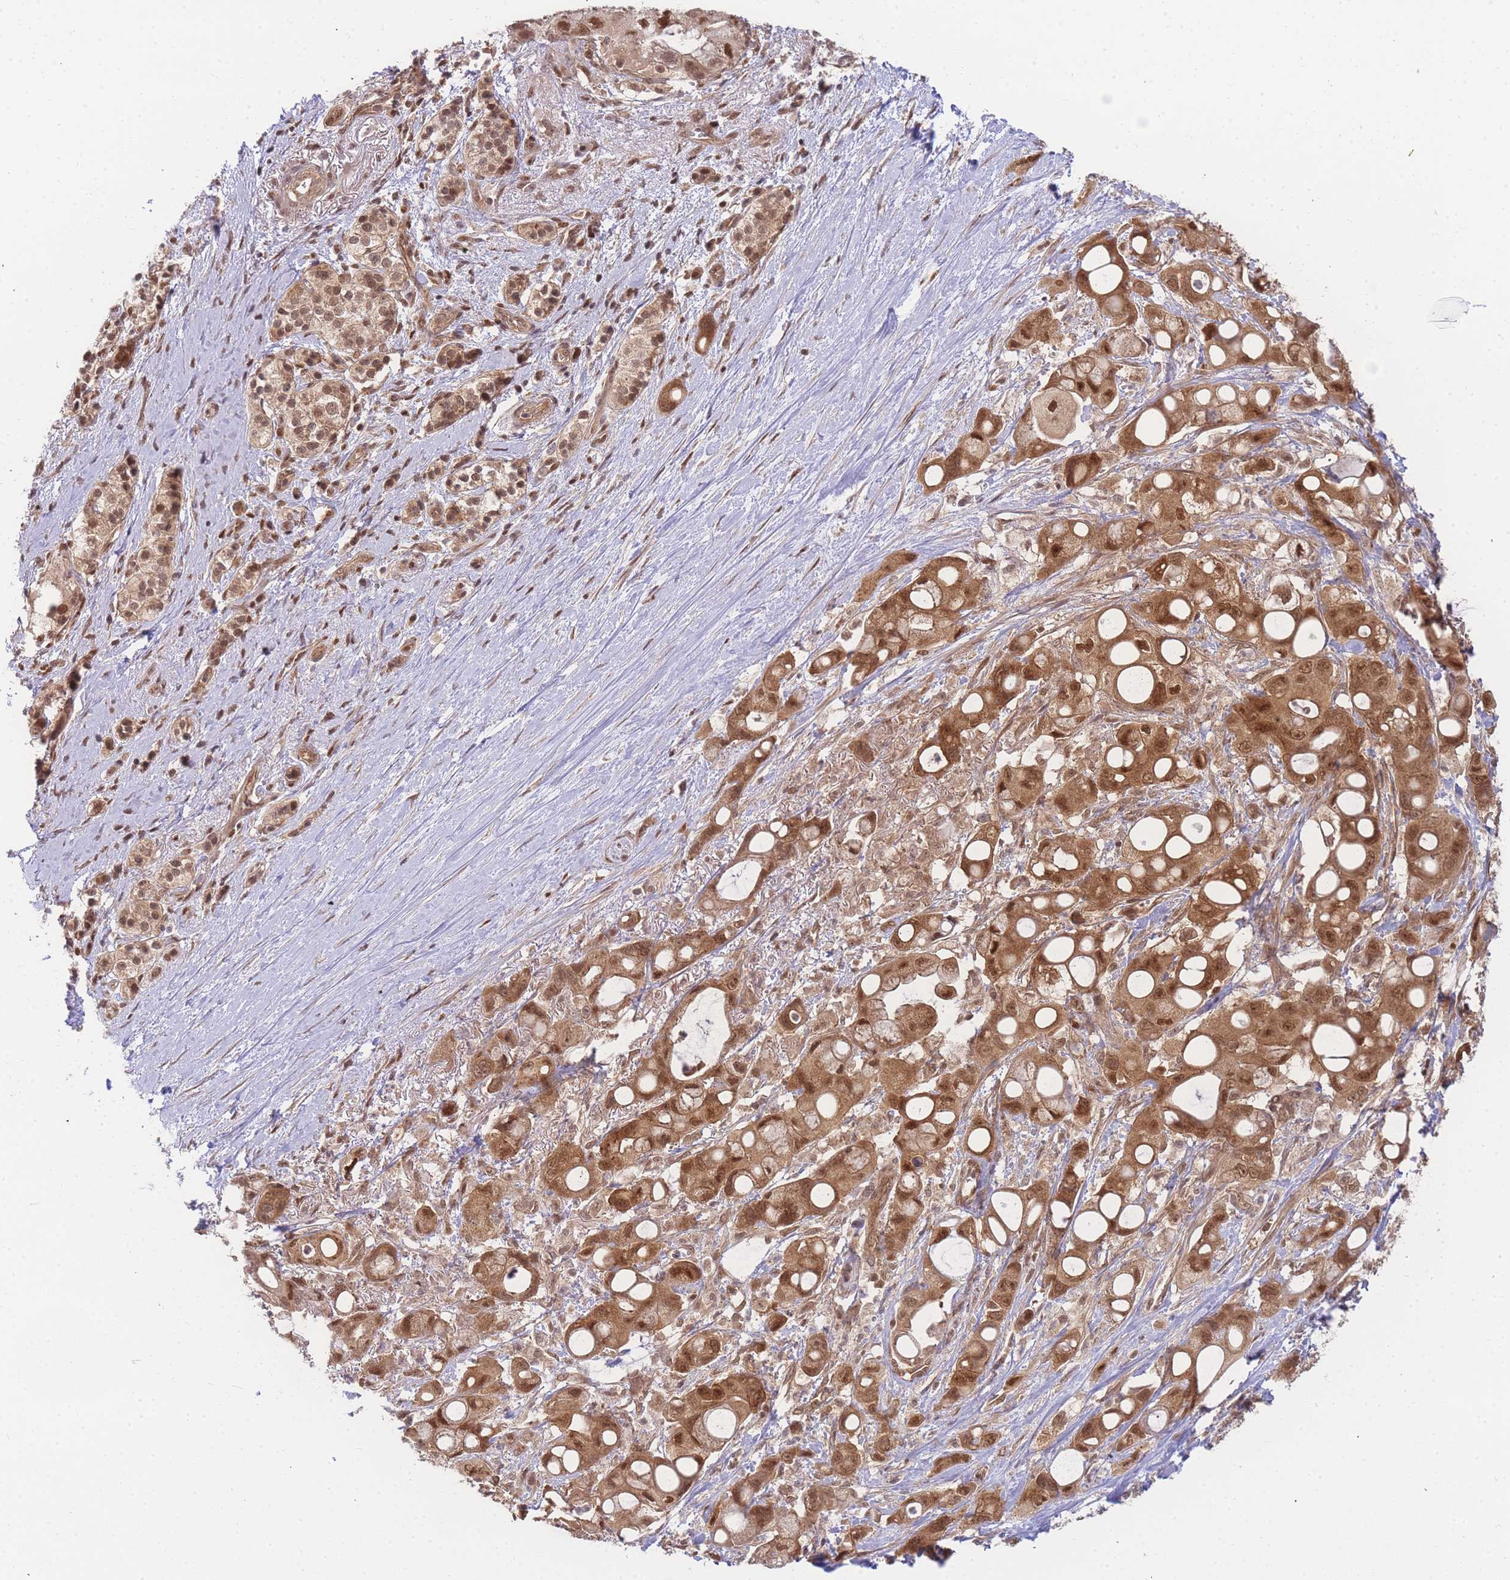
{"staining": {"intensity": "moderate", "quantity": ">75%", "location": "cytoplasmic/membranous,nuclear"}, "tissue": "pancreatic cancer", "cell_type": "Tumor cells", "image_type": "cancer", "snomed": [{"axis": "morphology", "description": "Adenocarcinoma, NOS"}, {"axis": "topography", "description": "Pancreas"}], "caption": "Immunohistochemistry staining of adenocarcinoma (pancreatic), which displays medium levels of moderate cytoplasmic/membranous and nuclear positivity in about >75% of tumor cells indicating moderate cytoplasmic/membranous and nuclear protein positivity. The staining was performed using DAB (3,3'-diaminobenzidine) (brown) for protein detection and nuclei were counterstained in hematoxylin (blue).", "gene": "KIAA1191", "patient": {"sex": "male", "age": 68}}